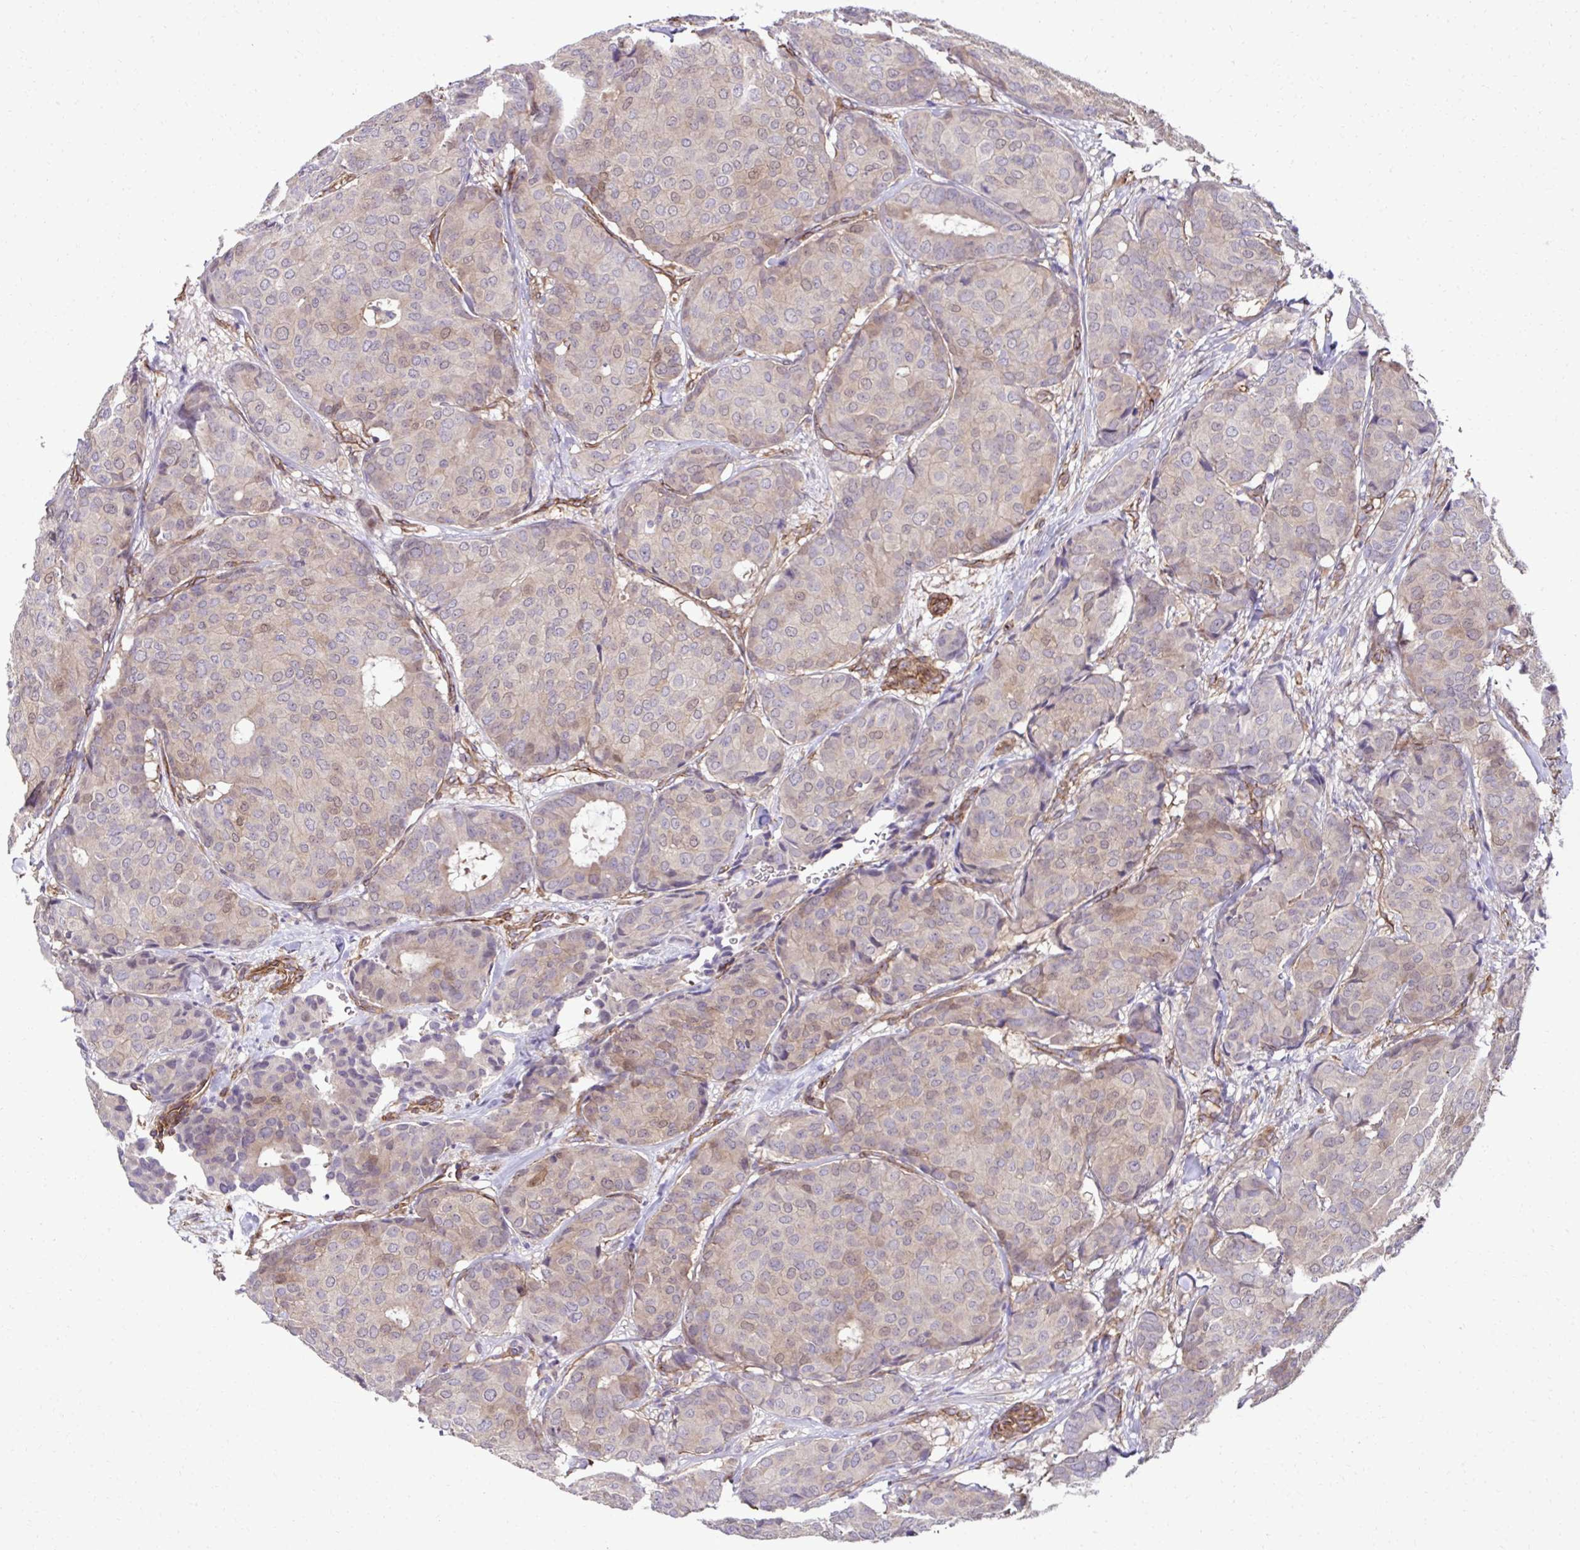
{"staining": {"intensity": "weak", "quantity": "25%-75%", "location": "cytoplasmic/membranous,nuclear"}, "tissue": "breast cancer", "cell_type": "Tumor cells", "image_type": "cancer", "snomed": [{"axis": "morphology", "description": "Duct carcinoma"}, {"axis": "topography", "description": "Breast"}], "caption": "Human invasive ductal carcinoma (breast) stained with a brown dye shows weak cytoplasmic/membranous and nuclear positive staining in approximately 25%-75% of tumor cells.", "gene": "TRIM52", "patient": {"sex": "female", "age": 75}}